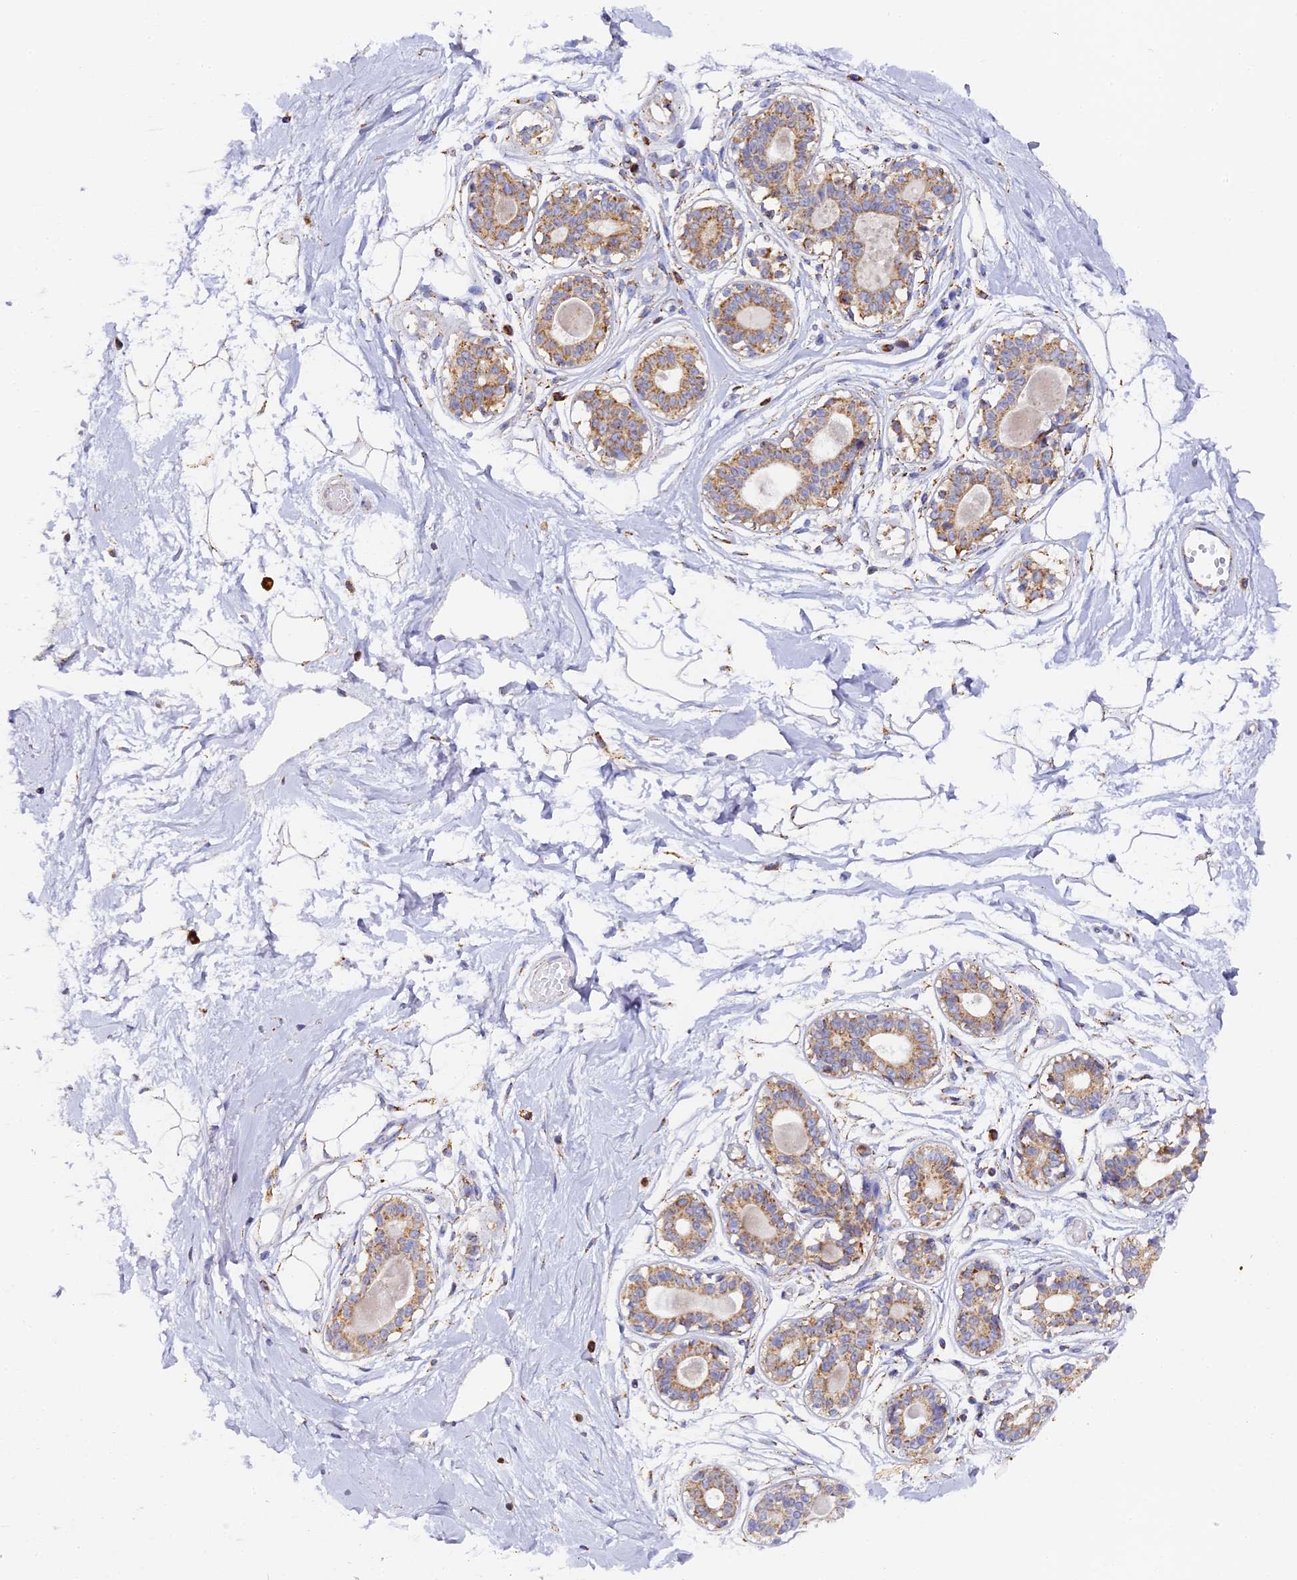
{"staining": {"intensity": "negative", "quantity": "none", "location": "none"}, "tissue": "breast", "cell_type": "Adipocytes", "image_type": "normal", "snomed": [{"axis": "morphology", "description": "Normal tissue, NOS"}, {"axis": "topography", "description": "Breast"}], "caption": "The photomicrograph displays no significant expression in adipocytes of breast. The staining was performed using DAB (3,3'-diaminobenzidine) to visualize the protein expression in brown, while the nuclei were stained in blue with hematoxylin (Magnification: 20x).", "gene": "DONSON", "patient": {"sex": "female", "age": 45}}